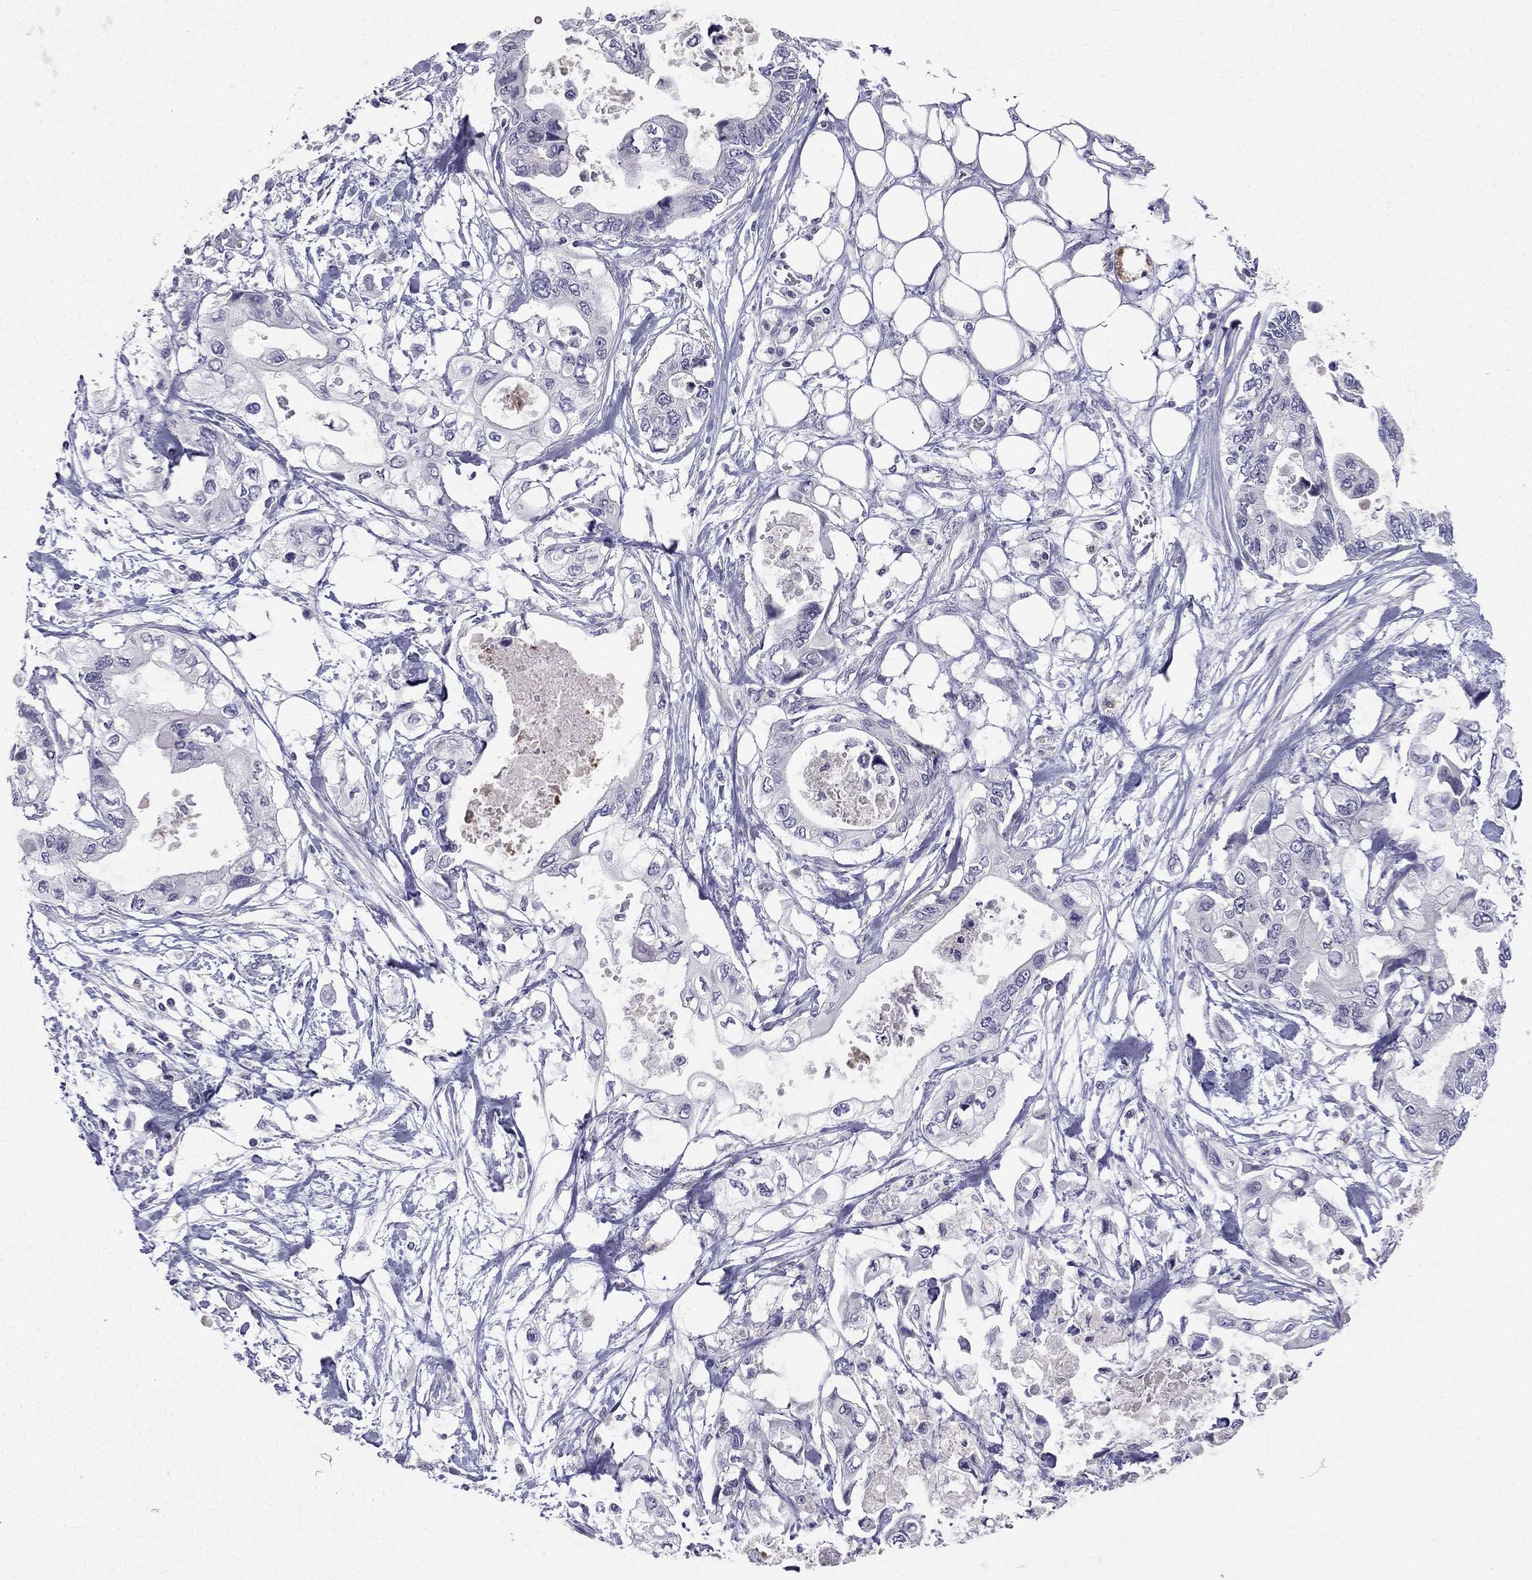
{"staining": {"intensity": "negative", "quantity": "none", "location": "none"}, "tissue": "pancreatic cancer", "cell_type": "Tumor cells", "image_type": "cancer", "snomed": [{"axis": "morphology", "description": "Adenocarcinoma, NOS"}, {"axis": "topography", "description": "Pancreas"}], "caption": "This histopathology image is of pancreatic adenocarcinoma stained with immunohistochemistry (IHC) to label a protein in brown with the nuclei are counter-stained blue. There is no expression in tumor cells.", "gene": "C16orf89", "patient": {"sex": "female", "age": 63}}